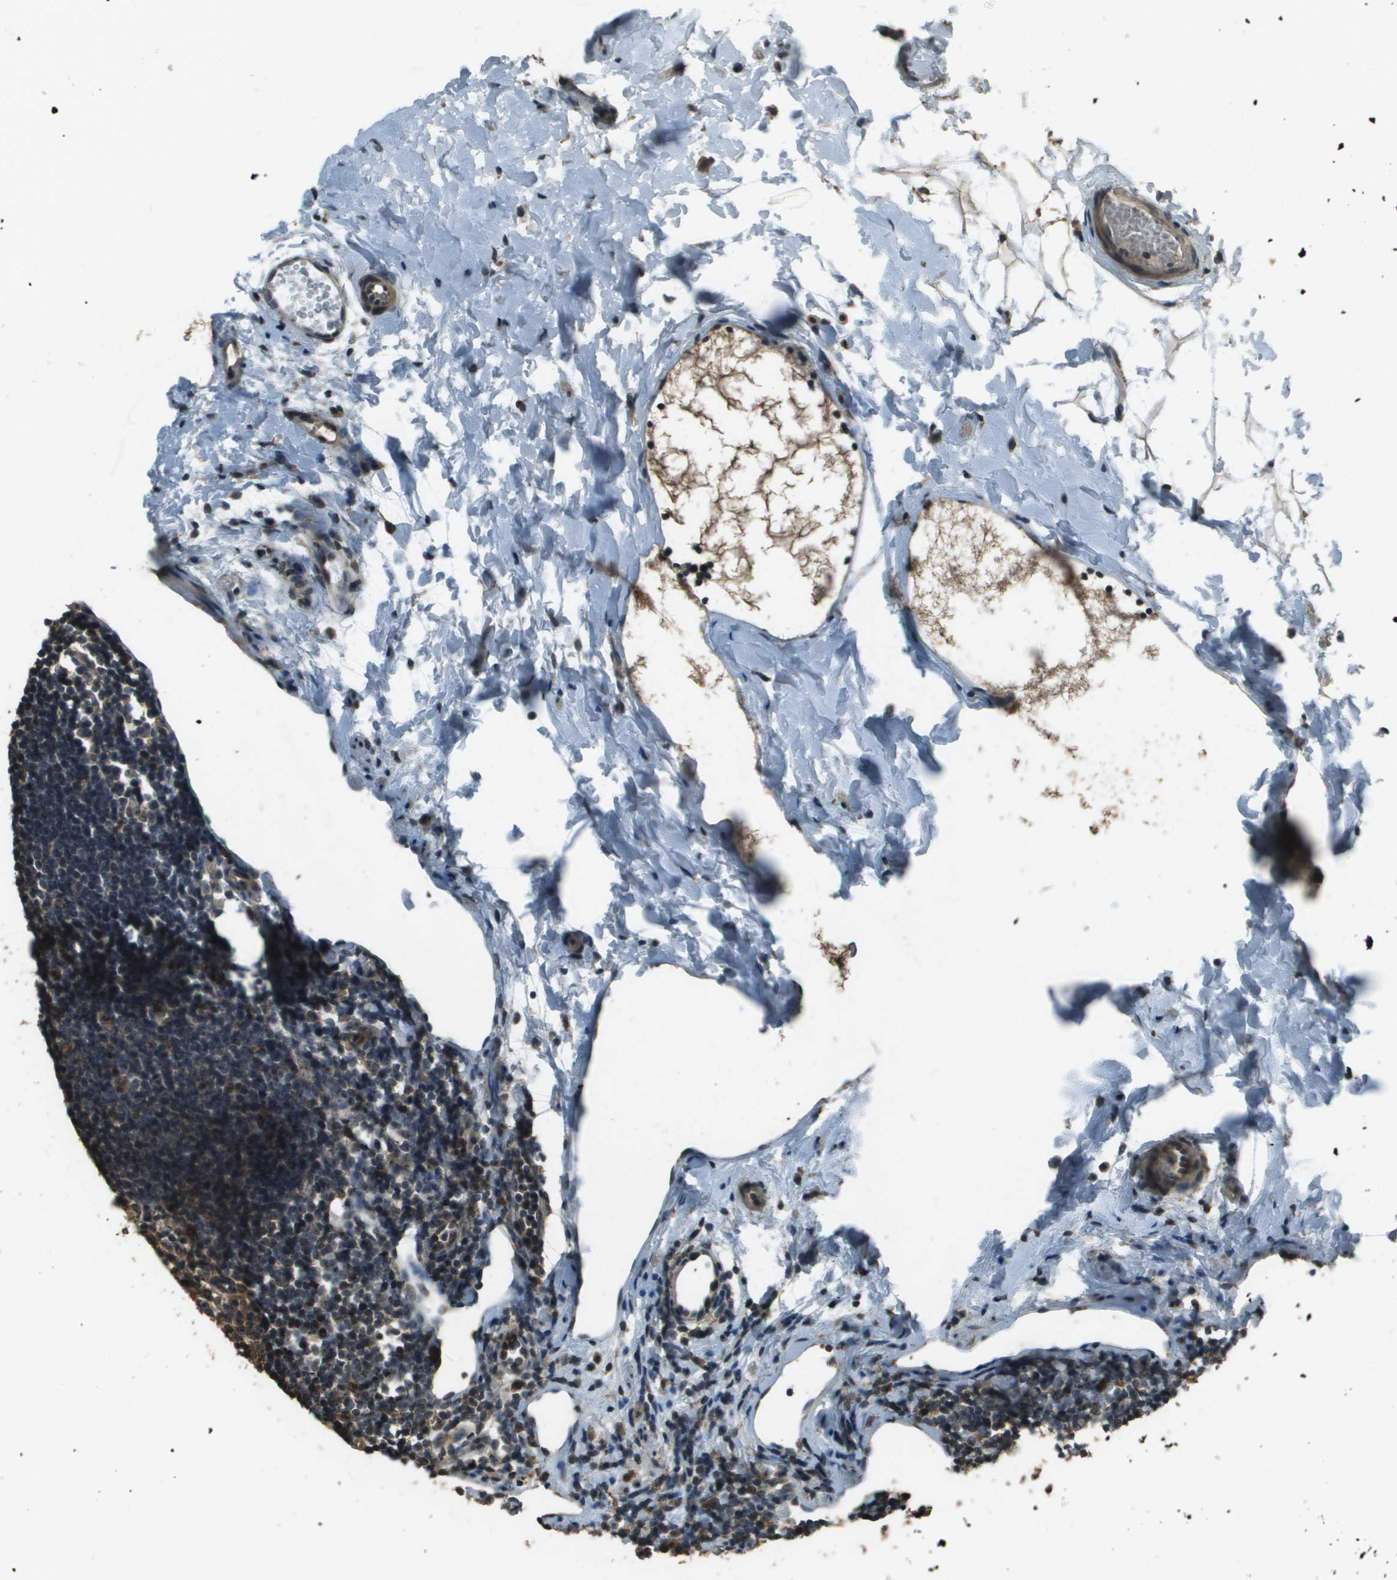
{"staining": {"intensity": "strong", "quantity": ">75%", "location": "cytoplasmic/membranous"}, "tissue": "appendix", "cell_type": "Glandular cells", "image_type": "normal", "snomed": [{"axis": "morphology", "description": "Normal tissue, NOS"}, {"axis": "topography", "description": "Appendix"}], "caption": "High-magnification brightfield microscopy of unremarkable appendix stained with DAB (brown) and counterstained with hematoxylin (blue). glandular cells exhibit strong cytoplasmic/membranous staining is appreciated in approximately>75% of cells.", "gene": "SDC3", "patient": {"sex": "female", "age": 20}}